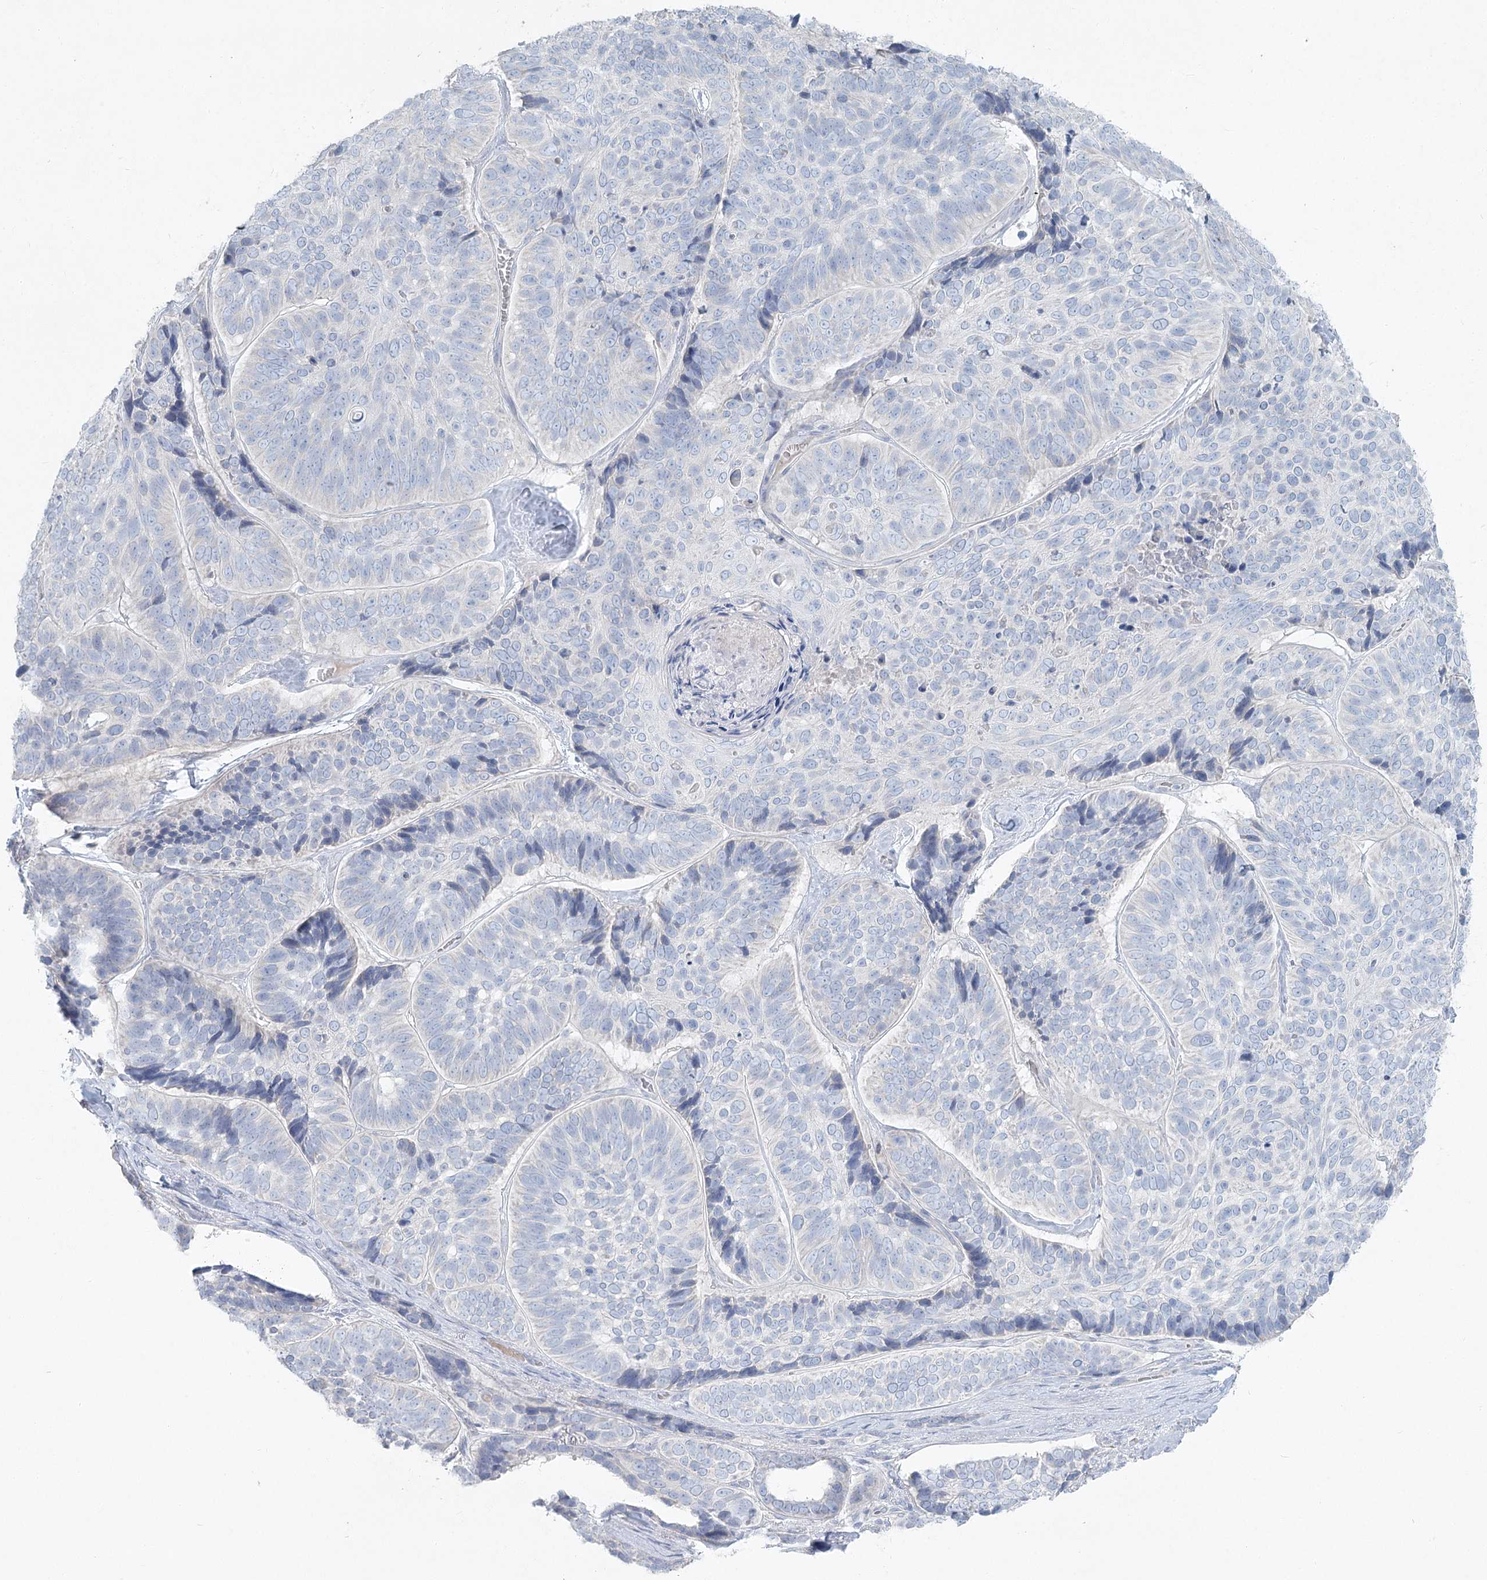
{"staining": {"intensity": "negative", "quantity": "none", "location": "none"}, "tissue": "skin cancer", "cell_type": "Tumor cells", "image_type": "cancer", "snomed": [{"axis": "morphology", "description": "Basal cell carcinoma"}, {"axis": "topography", "description": "Skin"}], "caption": "There is no significant expression in tumor cells of basal cell carcinoma (skin).", "gene": "LRP2BP", "patient": {"sex": "male", "age": 62}}